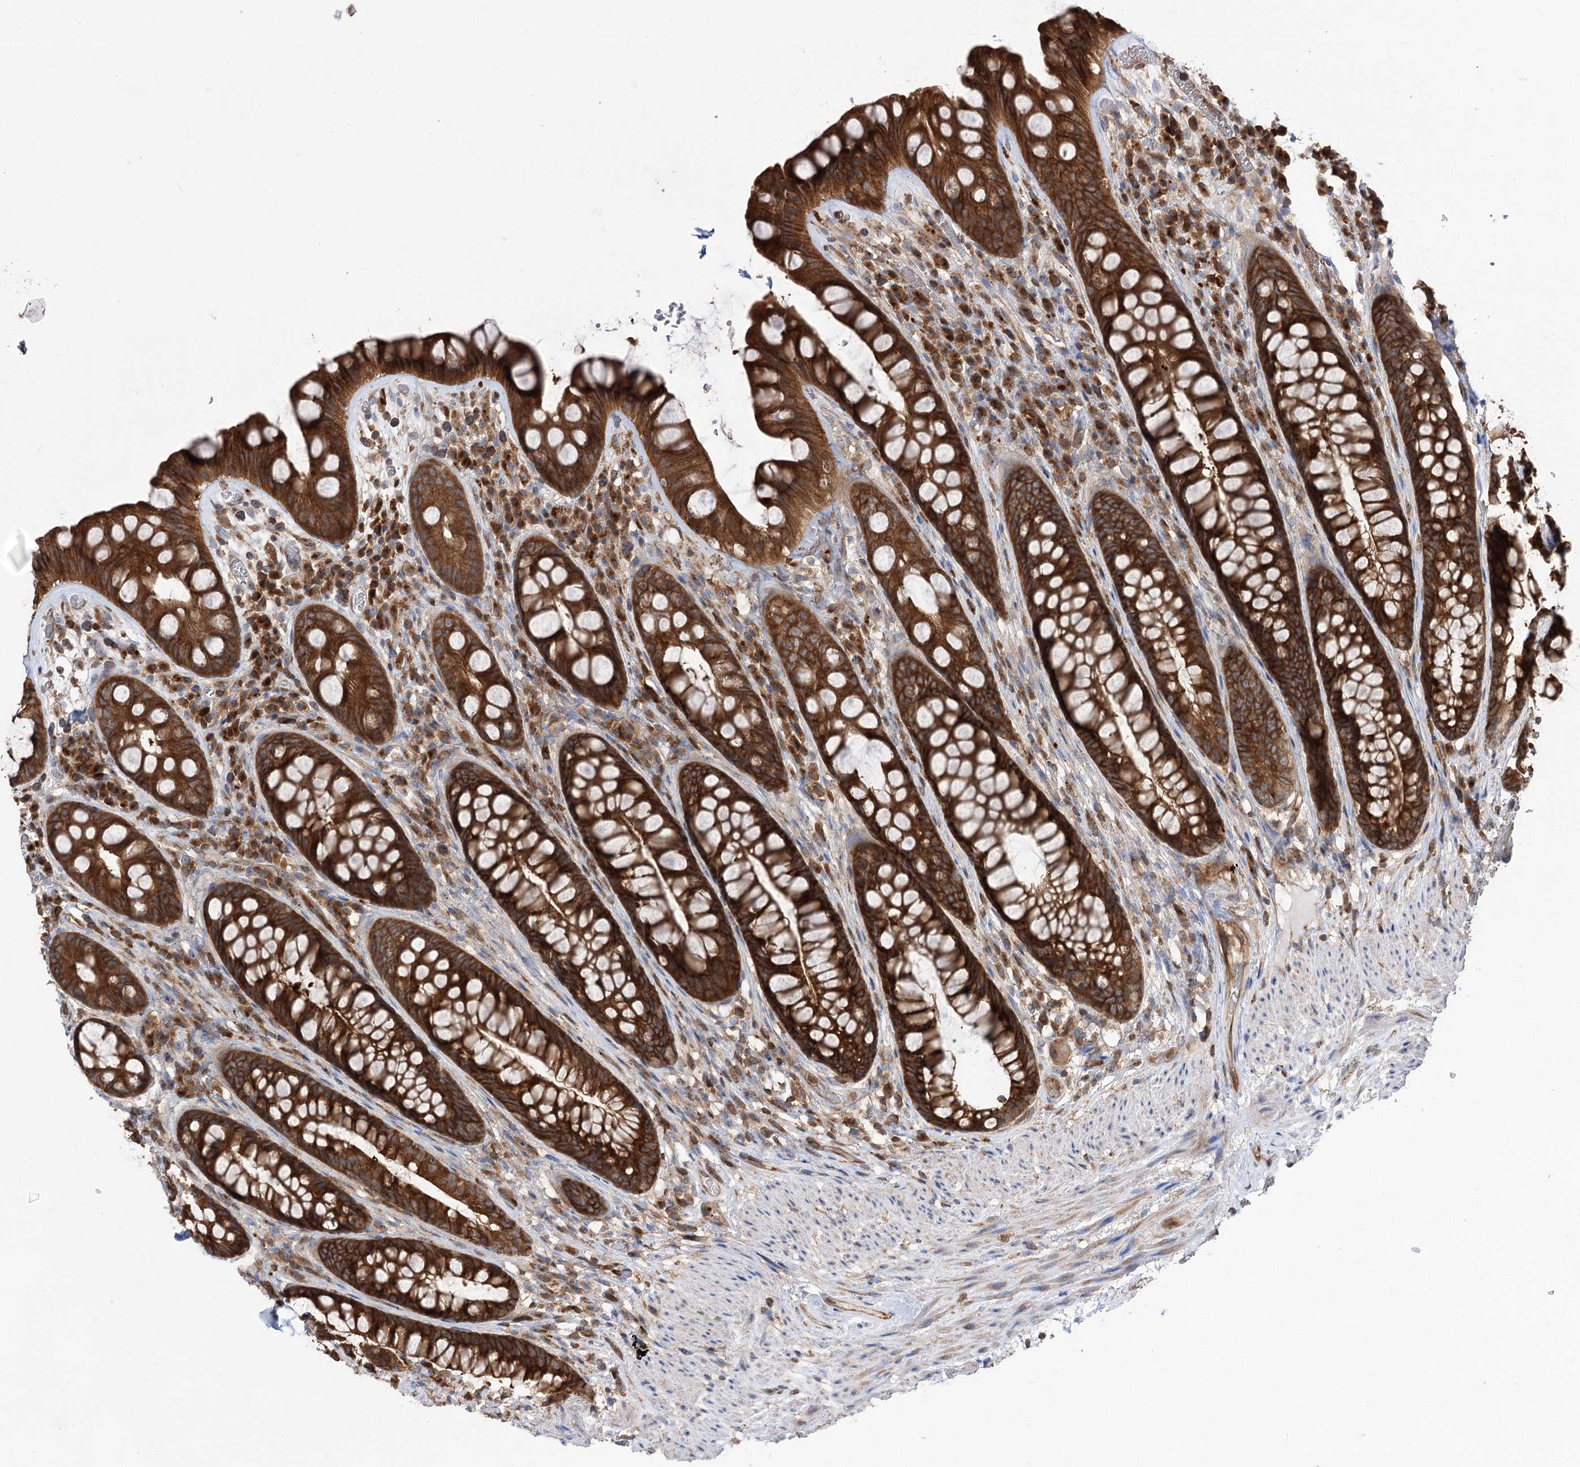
{"staining": {"intensity": "strong", "quantity": ">75%", "location": "cytoplasmic/membranous"}, "tissue": "rectum", "cell_type": "Glandular cells", "image_type": "normal", "snomed": [{"axis": "morphology", "description": "Normal tissue, NOS"}, {"axis": "topography", "description": "Rectum"}], "caption": "Immunohistochemistry of benign human rectum reveals high levels of strong cytoplasmic/membranous expression in approximately >75% of glandular cells. The staining was performed using DAB, with brown indicating positive protein expression. Nuclei are stained blue with hematoxylin.", "gene": "VPS37B", "patient": {"sex": "male", "age": 74}}